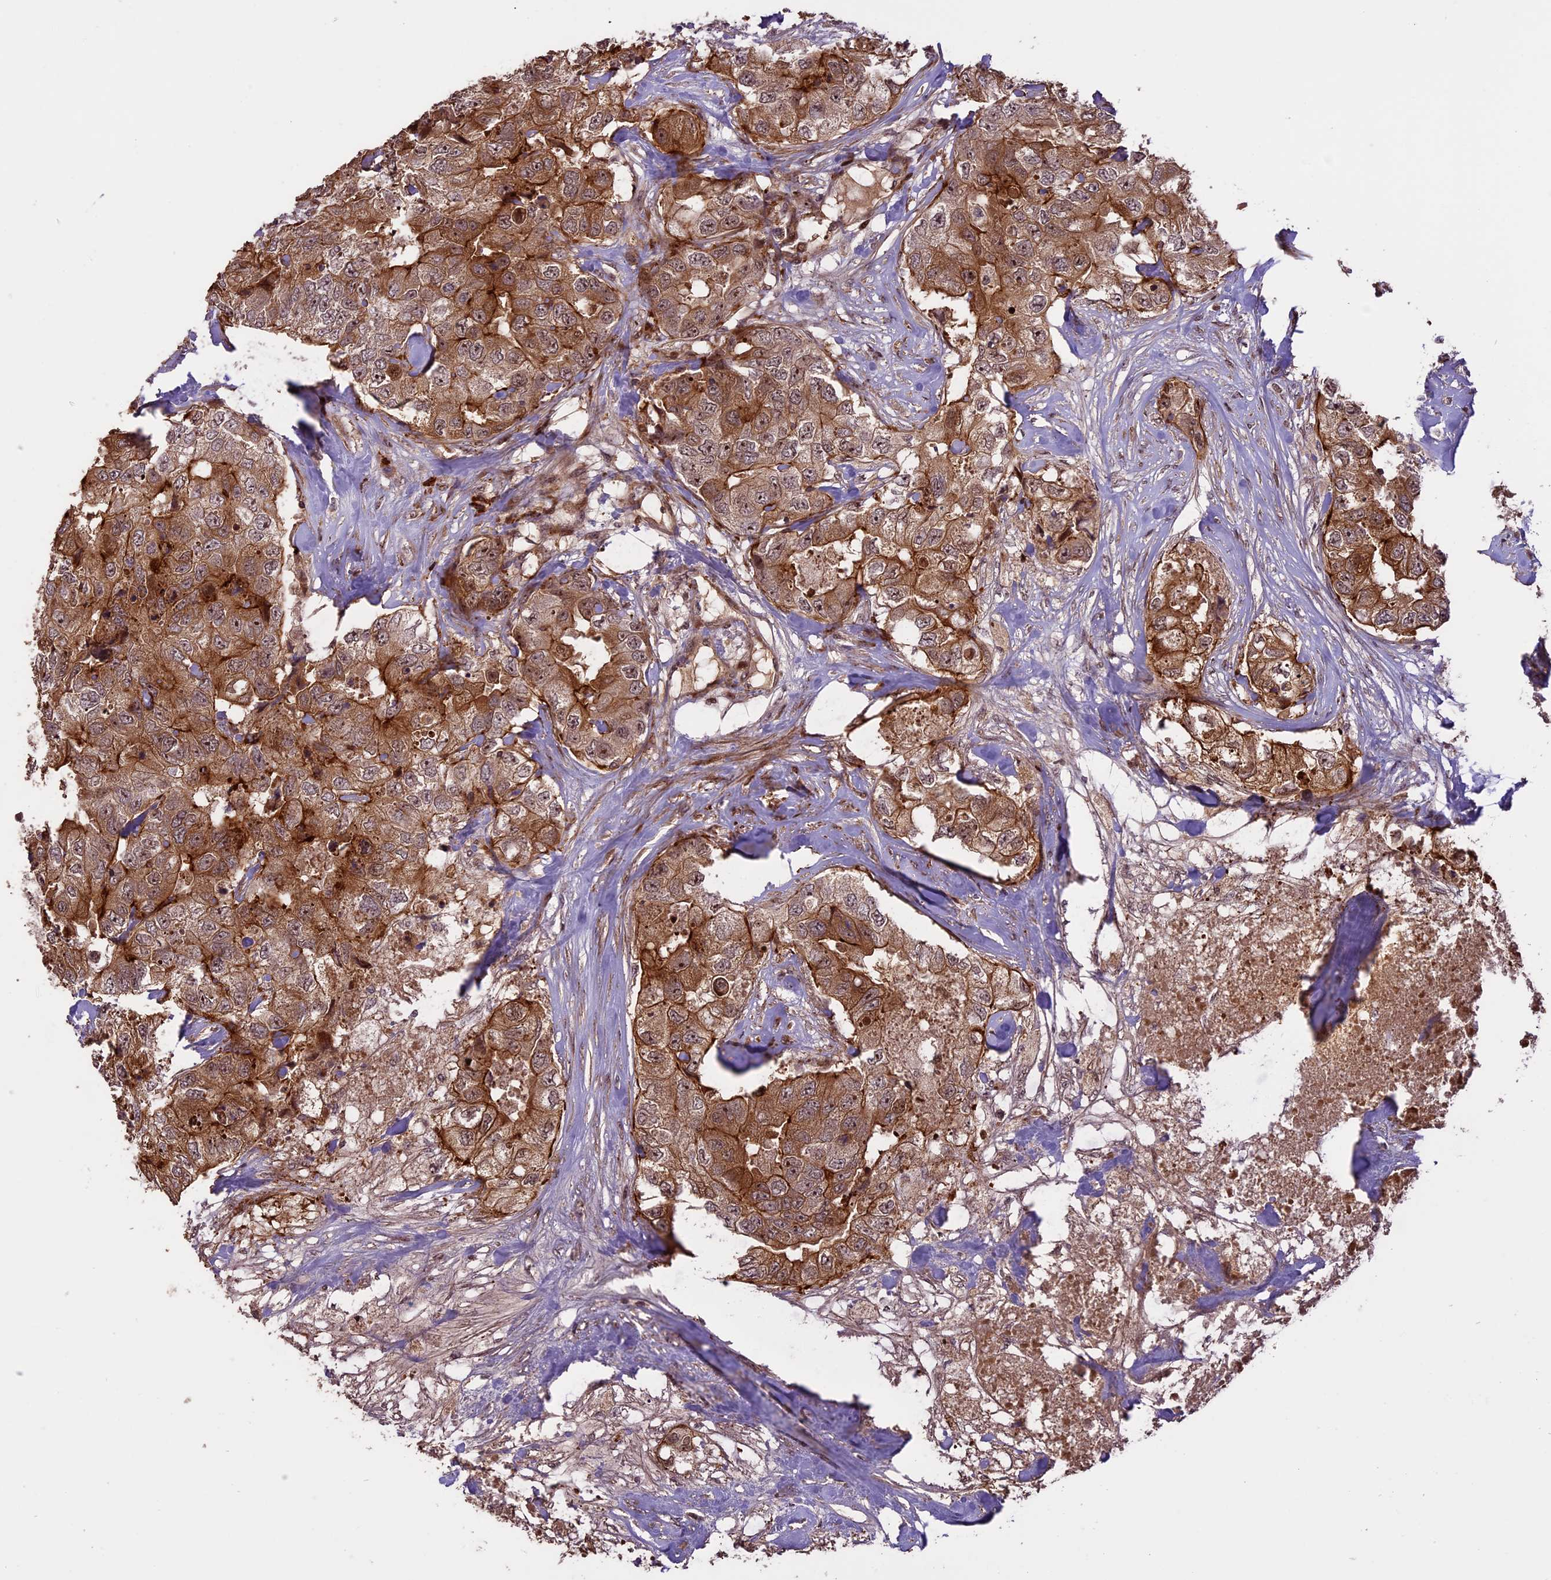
{"staining": {"intensity": "moderate", "quantity": ">75%", "location": "cytoplasmic/membranous"}, "tissue": "breast cancer", "cell_type": "Tumor cells", "image_type": "cancer", "snomed": [{"axis": "morphology", "description": "Duct carcinoma"}, {"axis": "topography", "description": "Breast"}], "caption": "A brown stain shows moderate cytoplasmic/membranous positivity of a protein in human breast cancer tumor cells. The staining is performed using DAB (3,3'-diaminobenzidine) brown chromogen to label protein expression. The nuclei are counter-stained blue using hematoxylin.", "gene": "ENHO", "patient": {"sex": "female", "age": 62}}